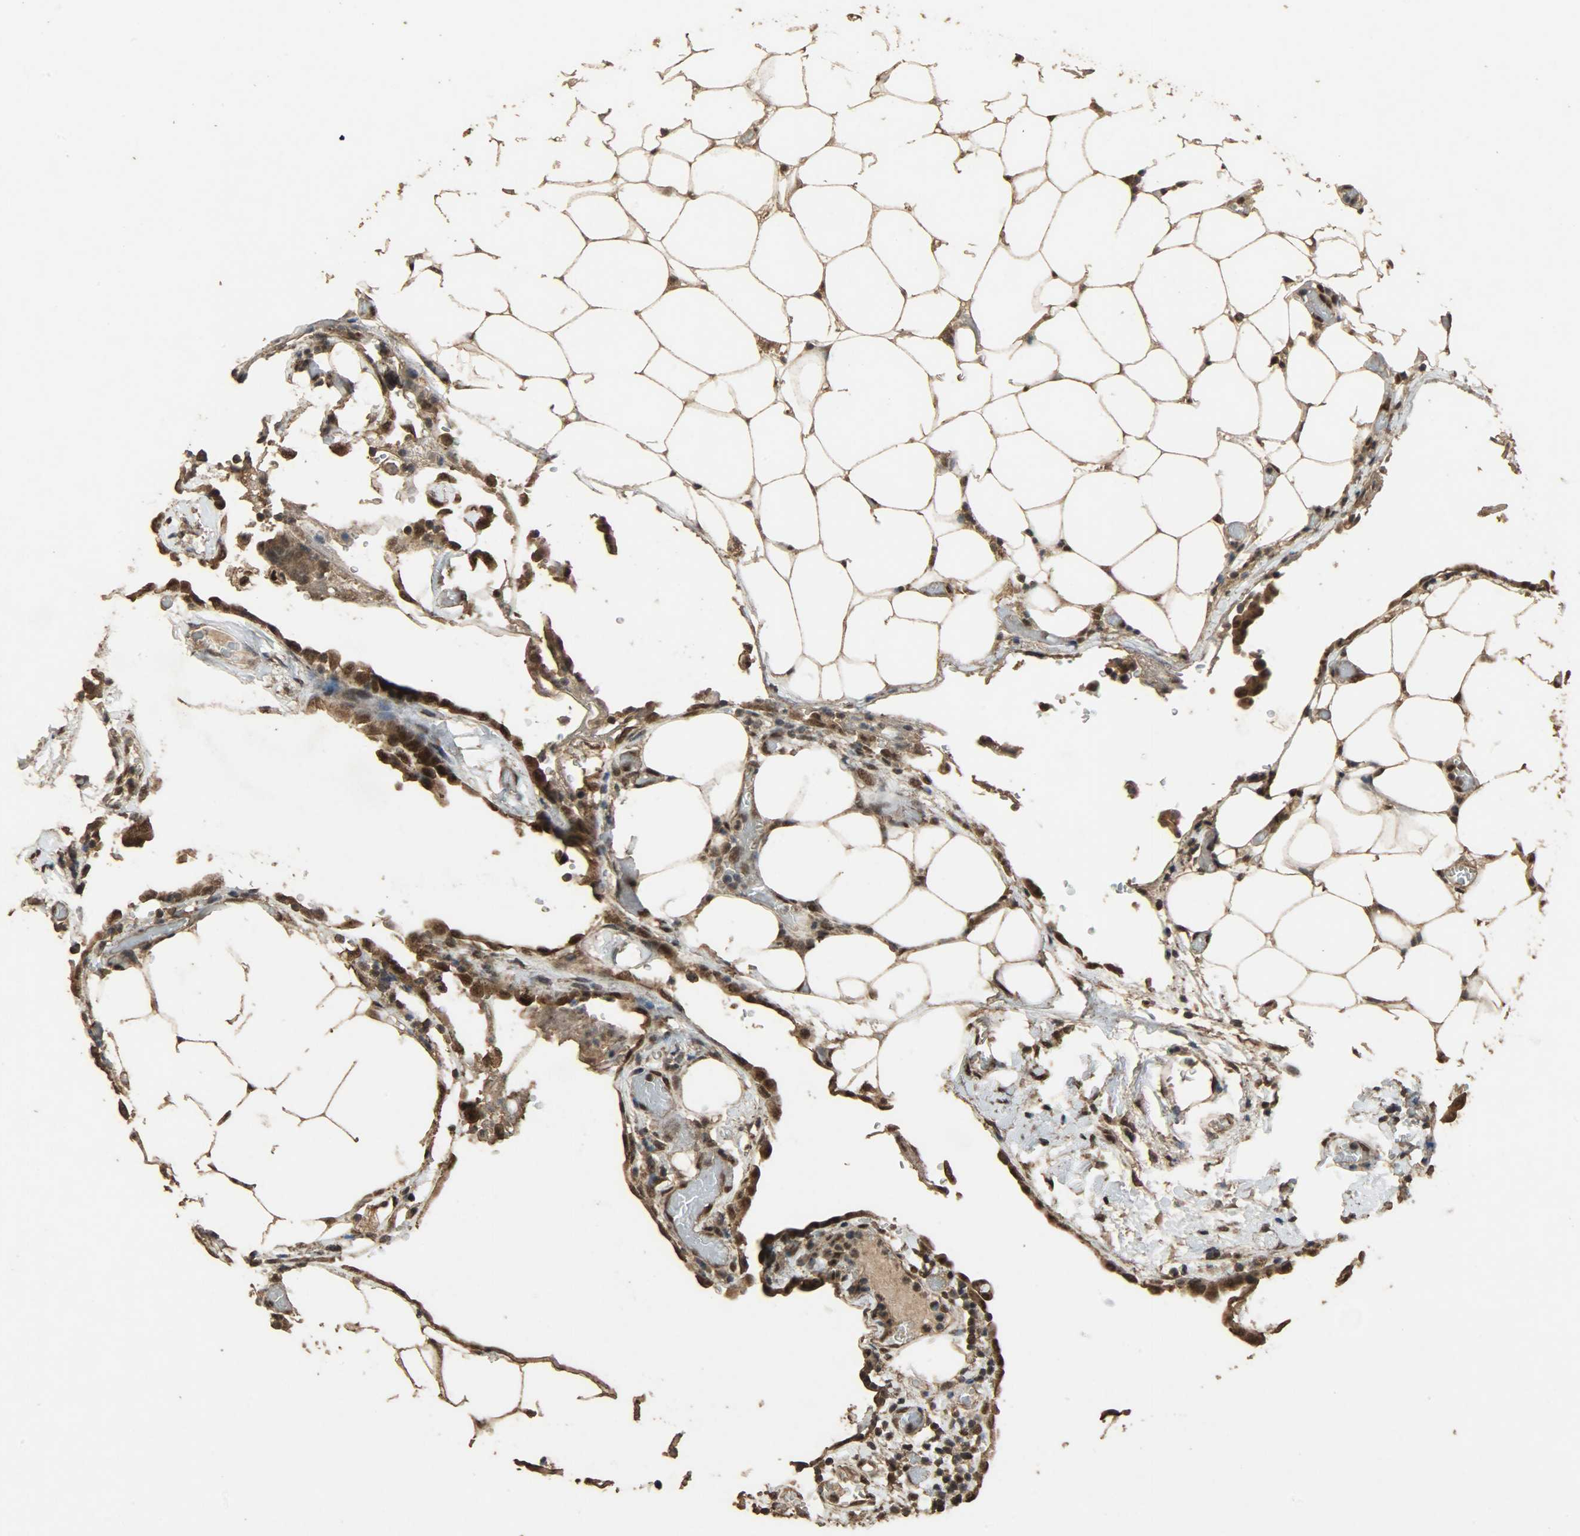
{"staining": {"intensity": "strong", "quantity": ">75%", "location": "cytoplasmic/membranous,nuclear"}, "tissue": "colorectal cancer", "cell_type": "Tumor cells", "image_type": "cancer", "snomed": [{"axis": "morphology", "description": "Adenocarcinoma, NOS"}, {"axis": "topography", "description": "Colon"}], "caption": "Immunohistochemistry (DAB (3,3'-diaminobenzidine)) staining of colorectal cancer (adenocarcinoma) exhibits strong cytoplasmic/membranous and nuclear protein positivity in approximately >75% of tumor cells.", "gene": "CCNT2", "patient": {"sex": "female", "age": 86}}